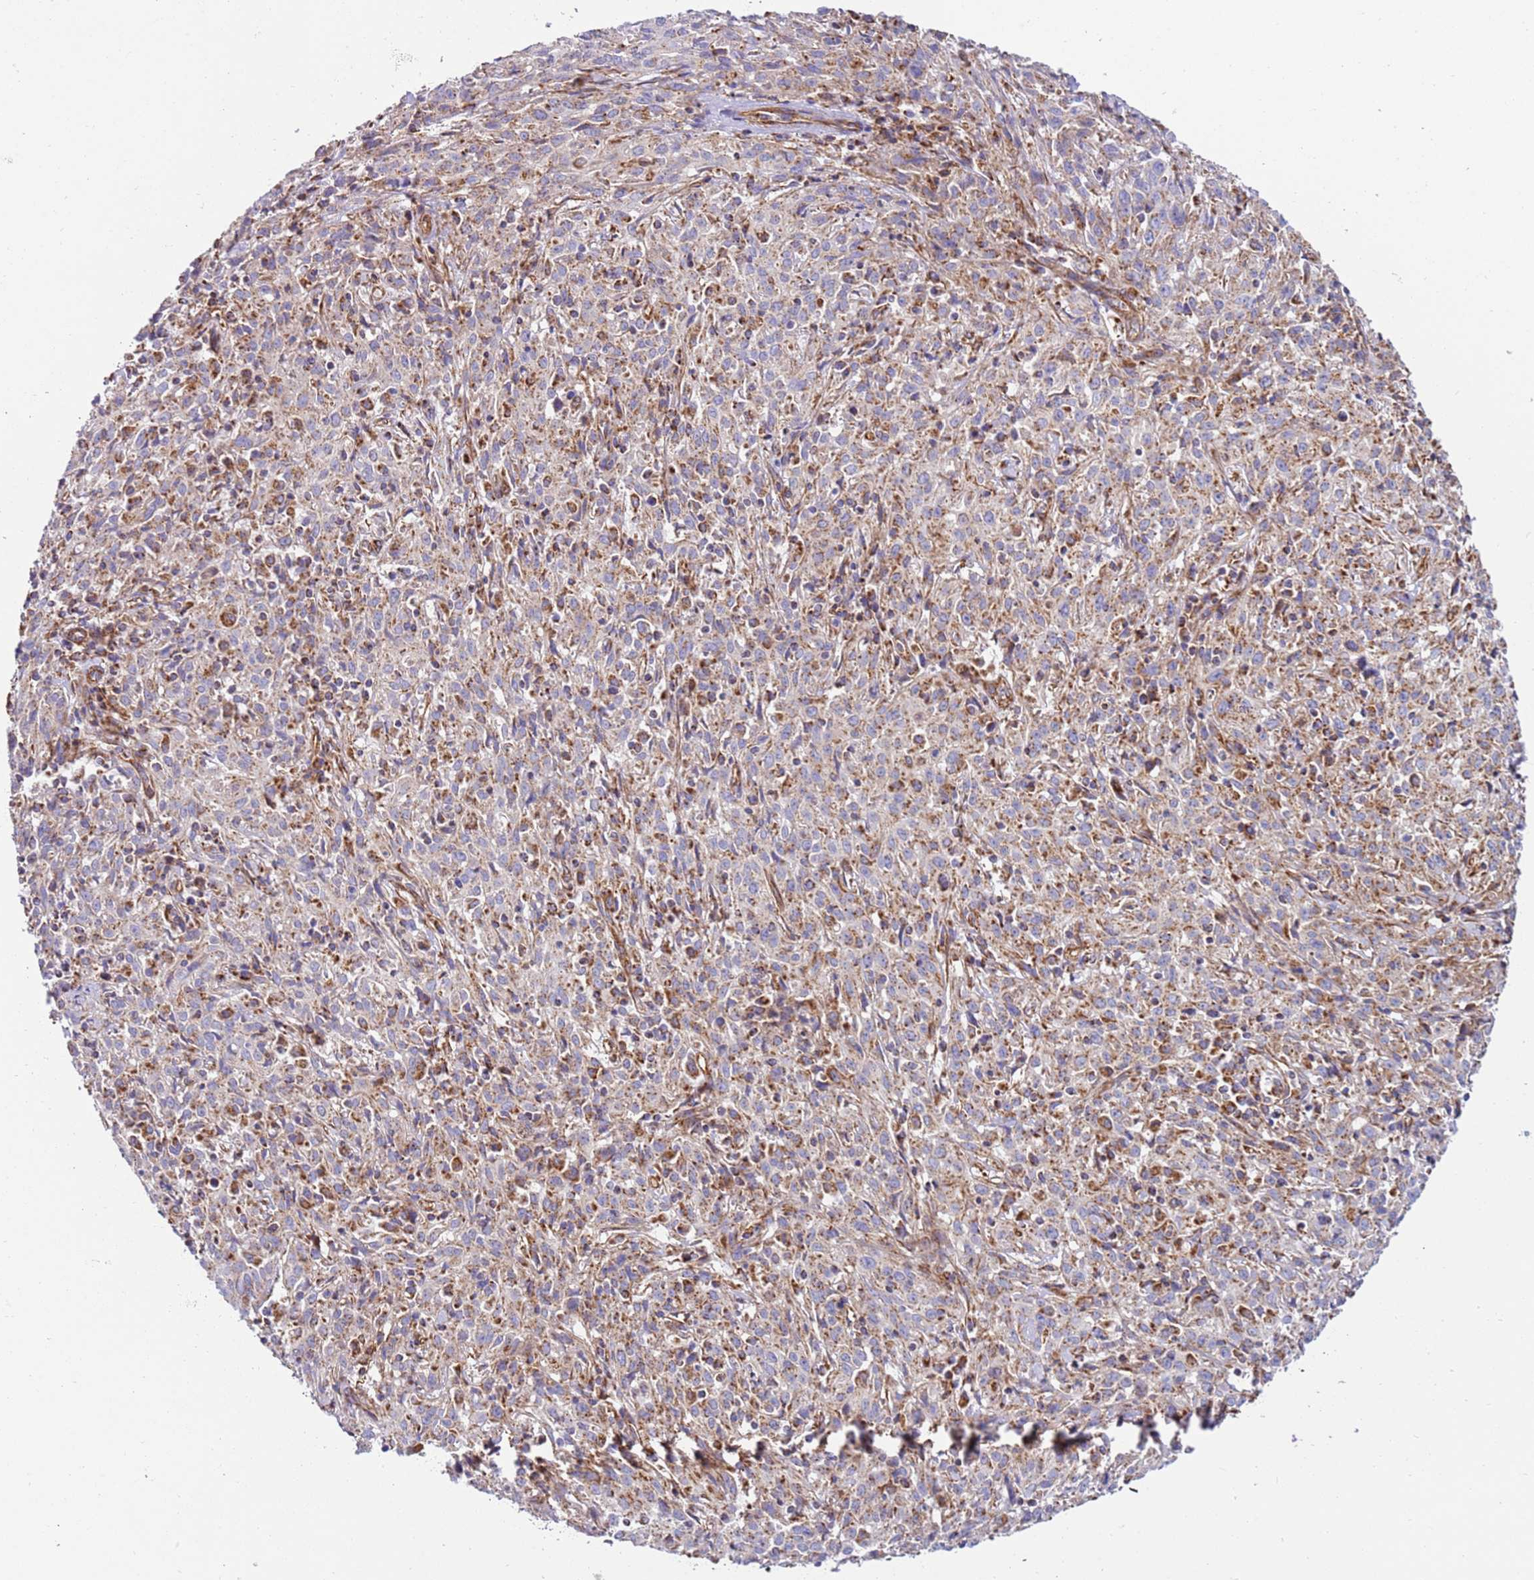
{"staining": {"intensity": "weak", "quantity": "25%-75%", "location": "cytoplasmic/membranous"}, "tissue": "cervical cancer", "cell_type": "Tumor cells", "image_type": "cancer", "snomed": [{"axis": "morphology", "description": "Squamous cell carcinoma, NOS"}, {"axis": "topography", "description": "Cervix"}], "caption": "IHC image of neoplastic tissue: human cervical cancer (squamous cell carcinoma) stained using immunohistochemistry shows low levels of weak protein expression localized specifically in the cytoplasmic/membranous of tumor cells, appearing as a cytoplasmic/membranous brown color.", "gene": "MRPL20", "patient": {"sex": "female", "age": 57}}